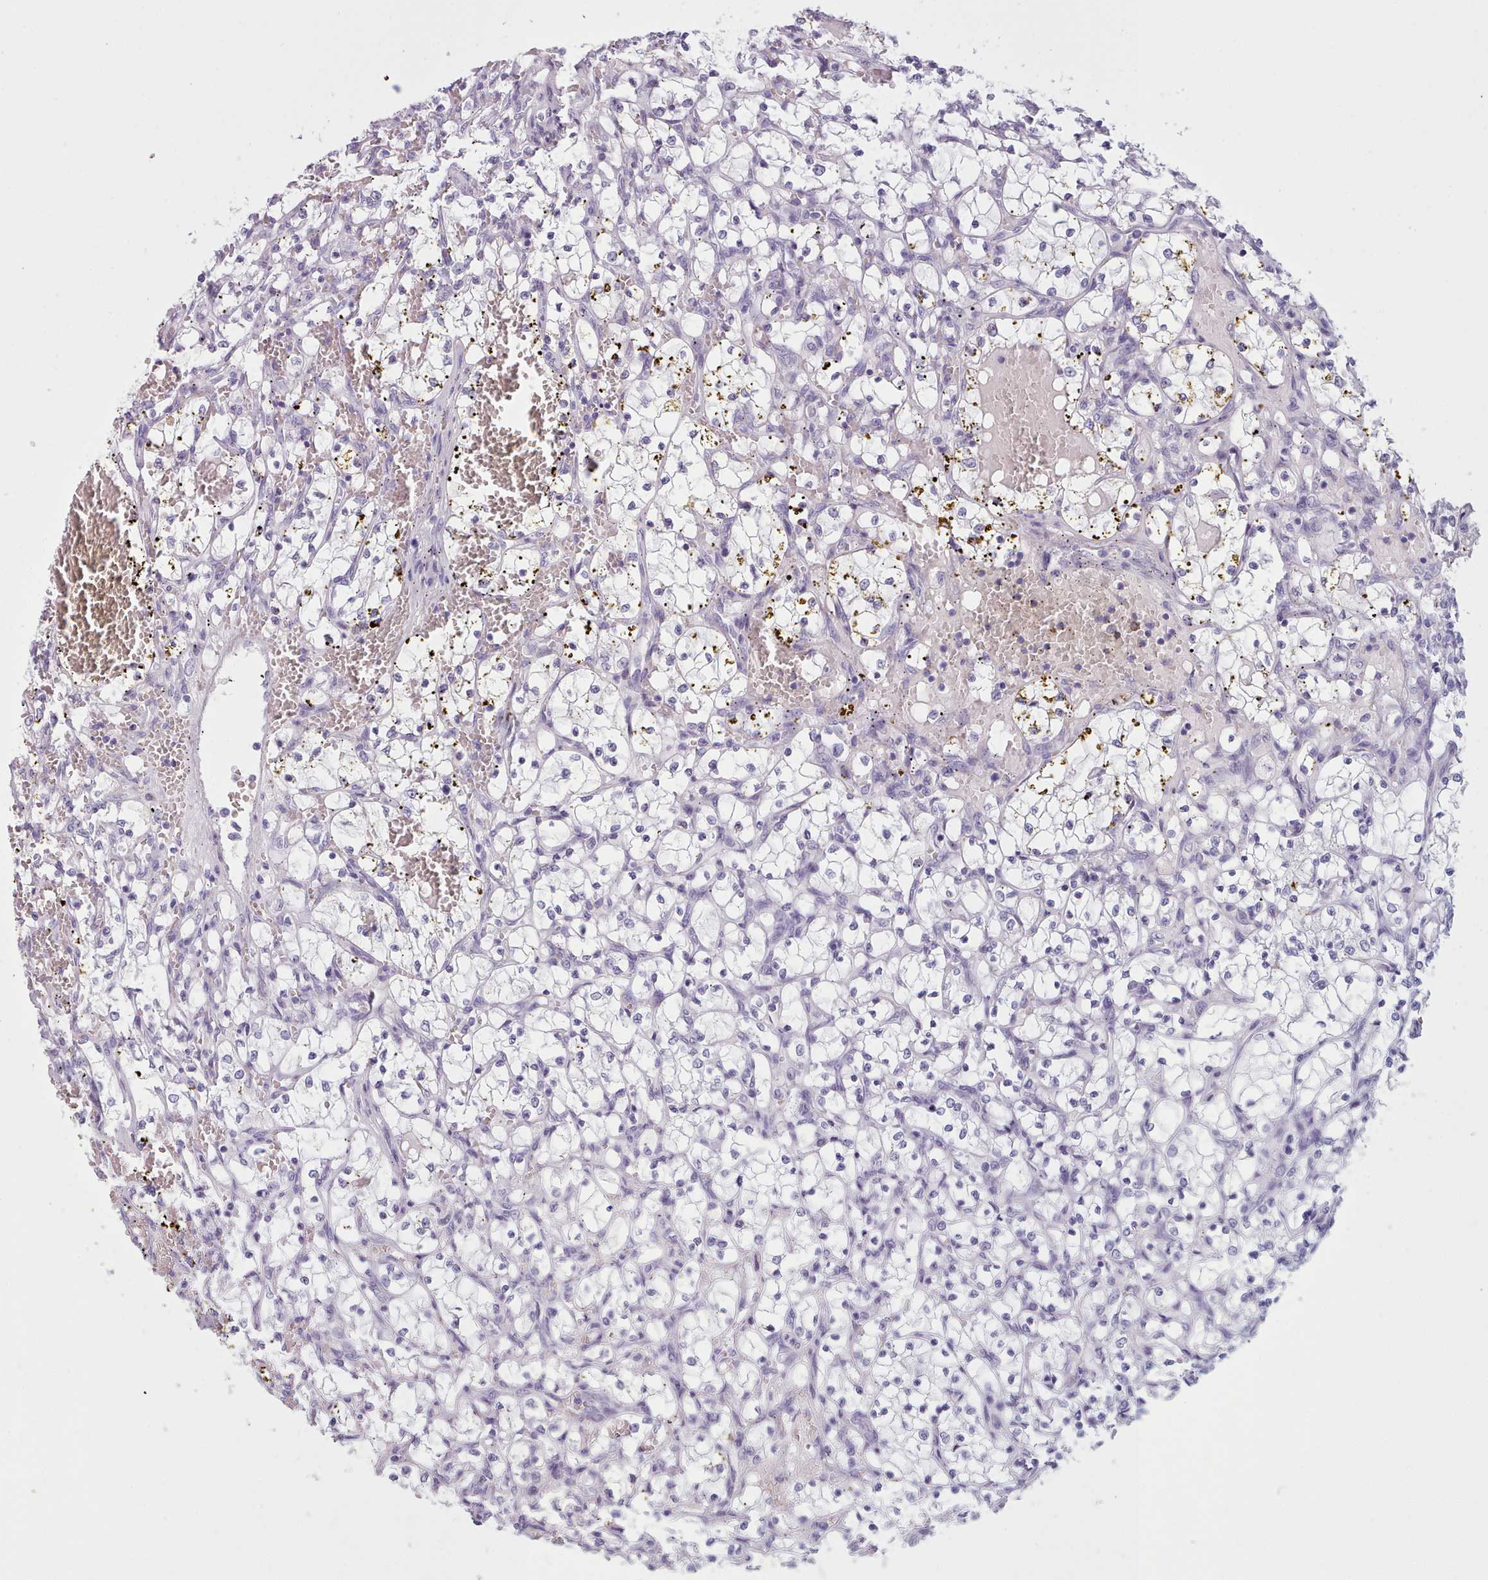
{"staining": {"intensity": "negative", "quantity": "none", "location": "none"}, "tissue": "renal cancer", "cell_type": "Tumor cells", "image_type": "cancer", "snomed": [{"axis": "morphology", "description": "Adenocarcinoma, NOS"}, {"axis": "topography", "description": "Kidney"}], "caption": "An immunohistochemistry micrograph of renal adenocarcinoma is shown. There is no staining in tumor cells of renal adenocarcinoma.", "gene": "ZNF43", "patient": {"sex": "female", "age": 69}}